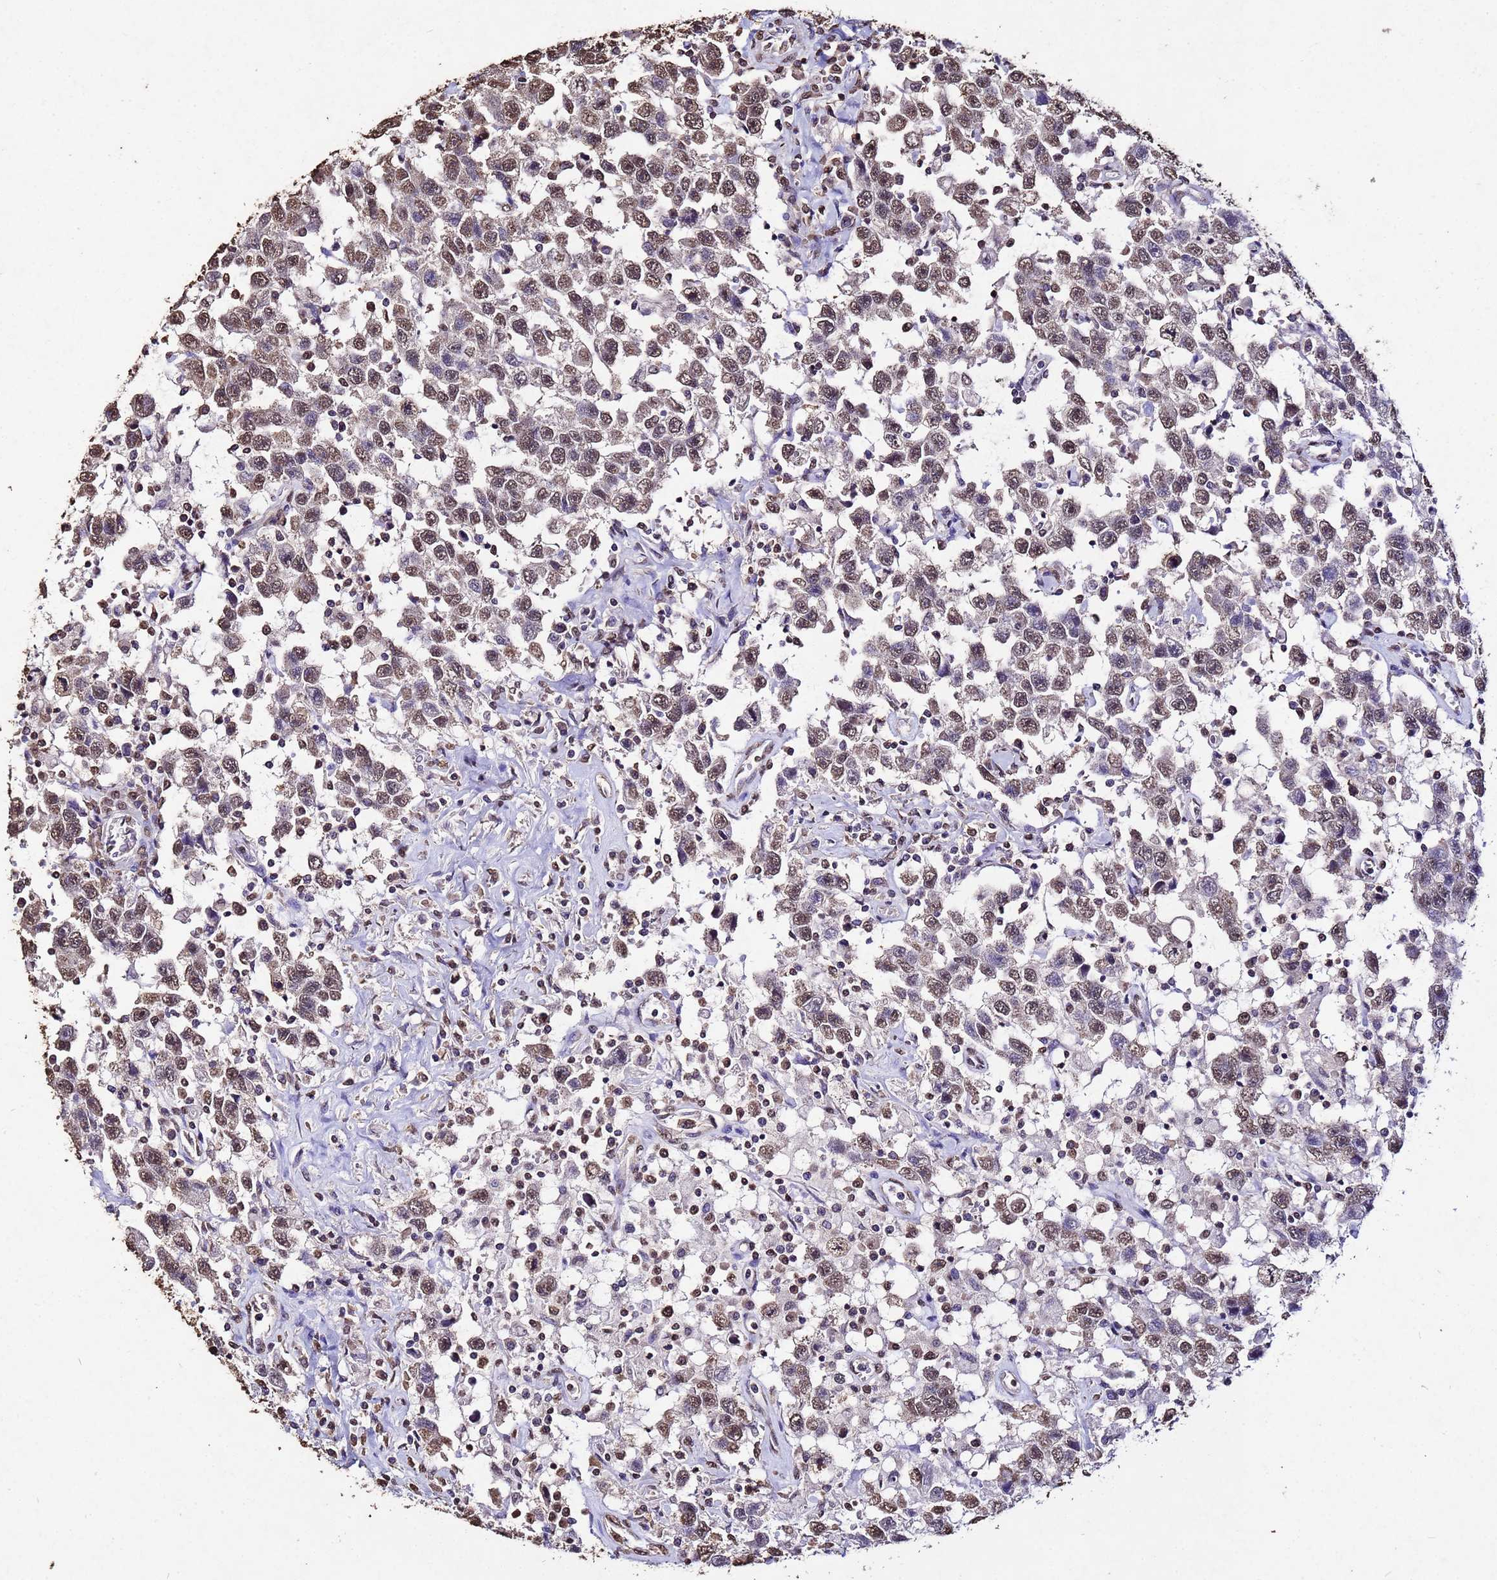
{"staining": {"intensity": "moderate", "quantity": ">75%", "location": "nuclear"}, "tissue": "testis cancer", "cell_type": "Tumor cells", "image_type": "cancer", "snomed": [{"axis": "morphology", "description": "Seminoma, NOS"}, {"axis": "topography", "description": "Testis"}], "caption": "An image of human testis cancer stained for a protein displays moderate nuclear brown staining in tumor cells.", "gene": "MYOCD", "patient": {"sex": "male", "age": 41}}